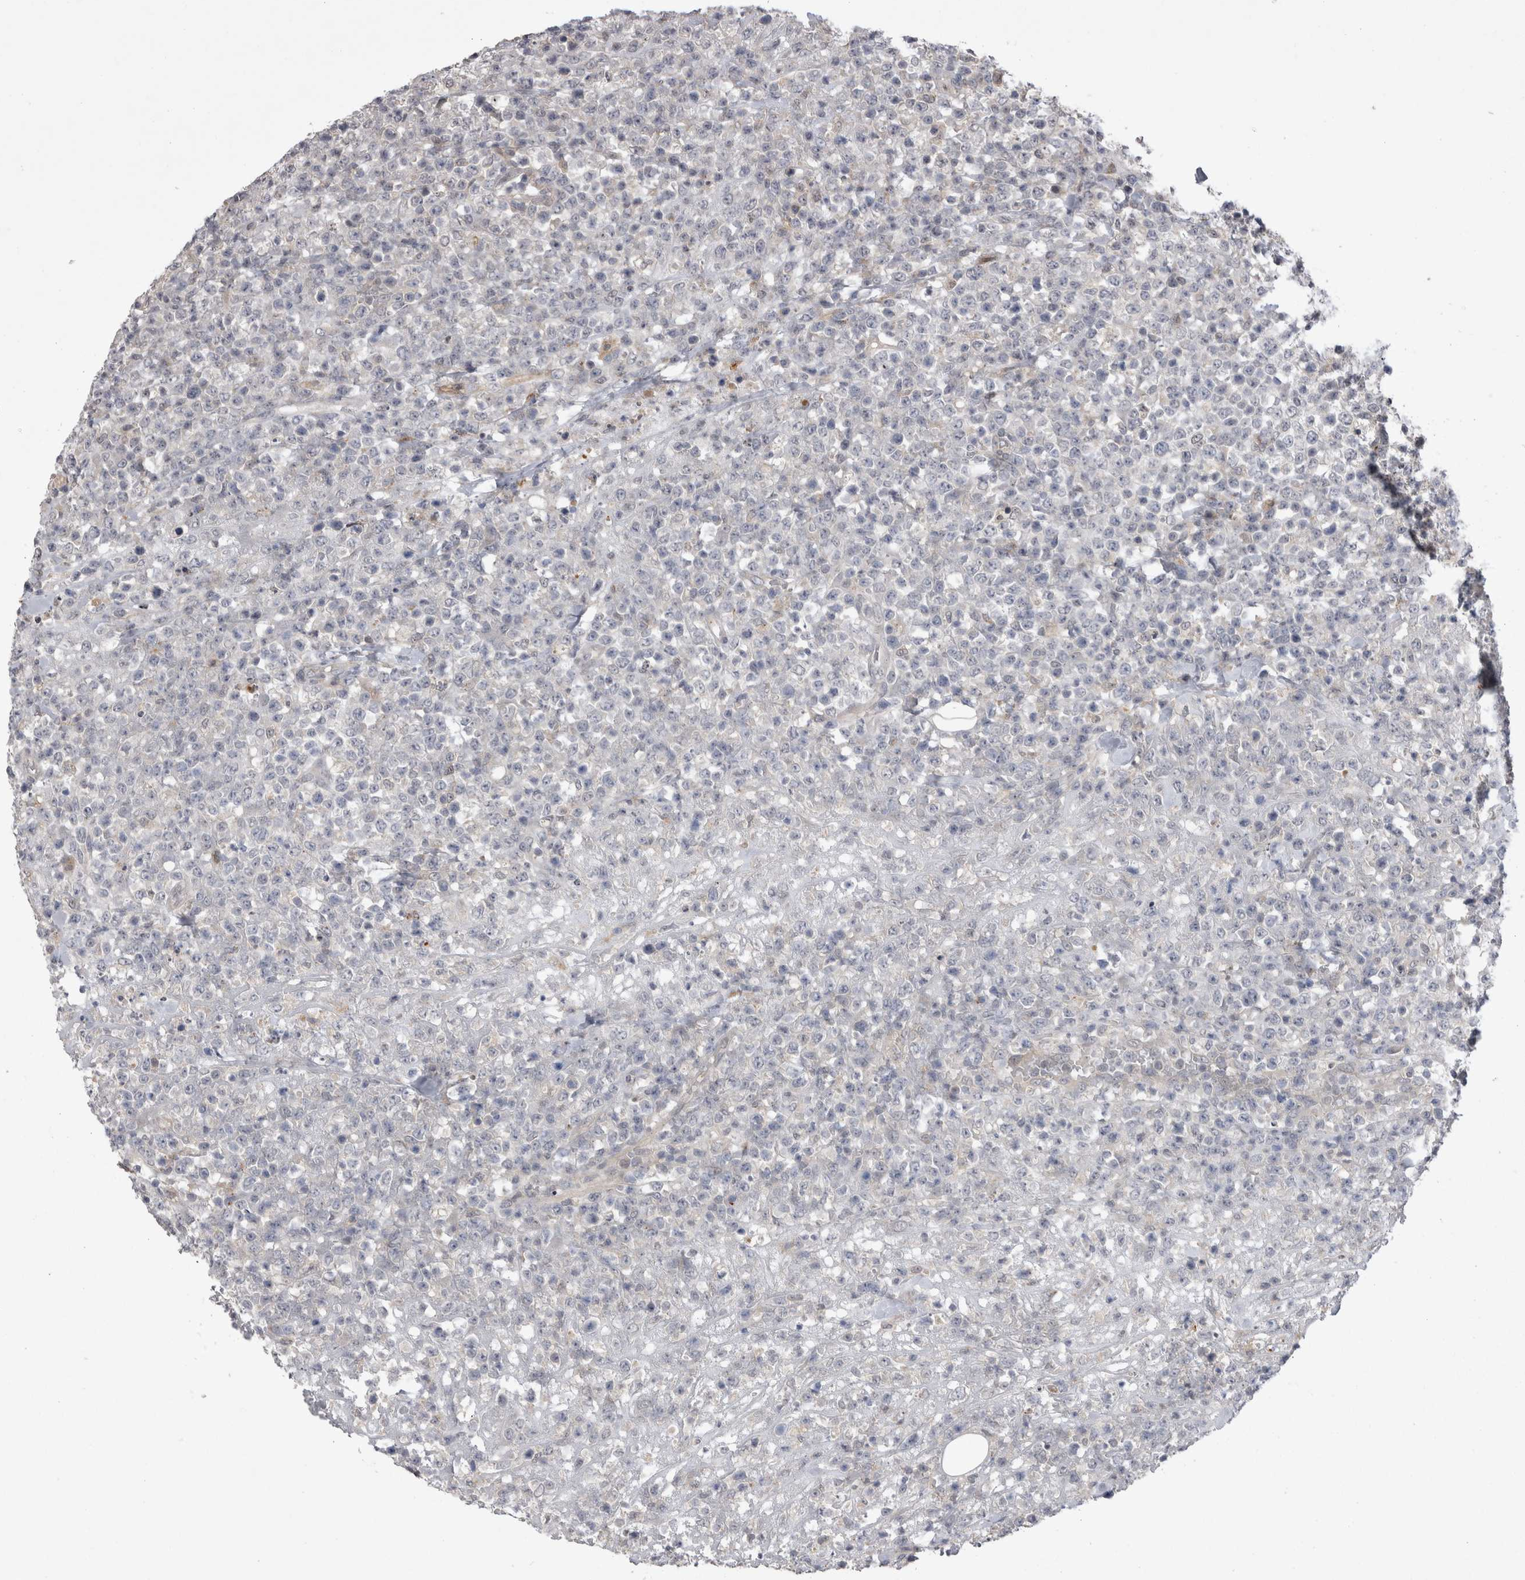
{"staining": {"intensity": "negative", "quantity": "none", "location": "none"}, "tissue": "lymphoma", "cell_type": "Tumor cells", "image_type": "cancer", "snomed": [{"axis": "morphology", "description": "Malignant lymphoma, non-Hodgkin's type, High grade"}, {"axis": "topography", "description": "Colon"}], "caption": "This is a micrograph of immunohistochemistry staining of lymphoma, which shows no expression in tumor cells. (Stains: DAB (3,3'-diaminobenzidine) immunohistochemistry with hematoxylin counter stain, Microscopy: brightfield microscopy at high magnification).", "gene": "CTBS", "patient": {"sex": "female", "age": 53}}